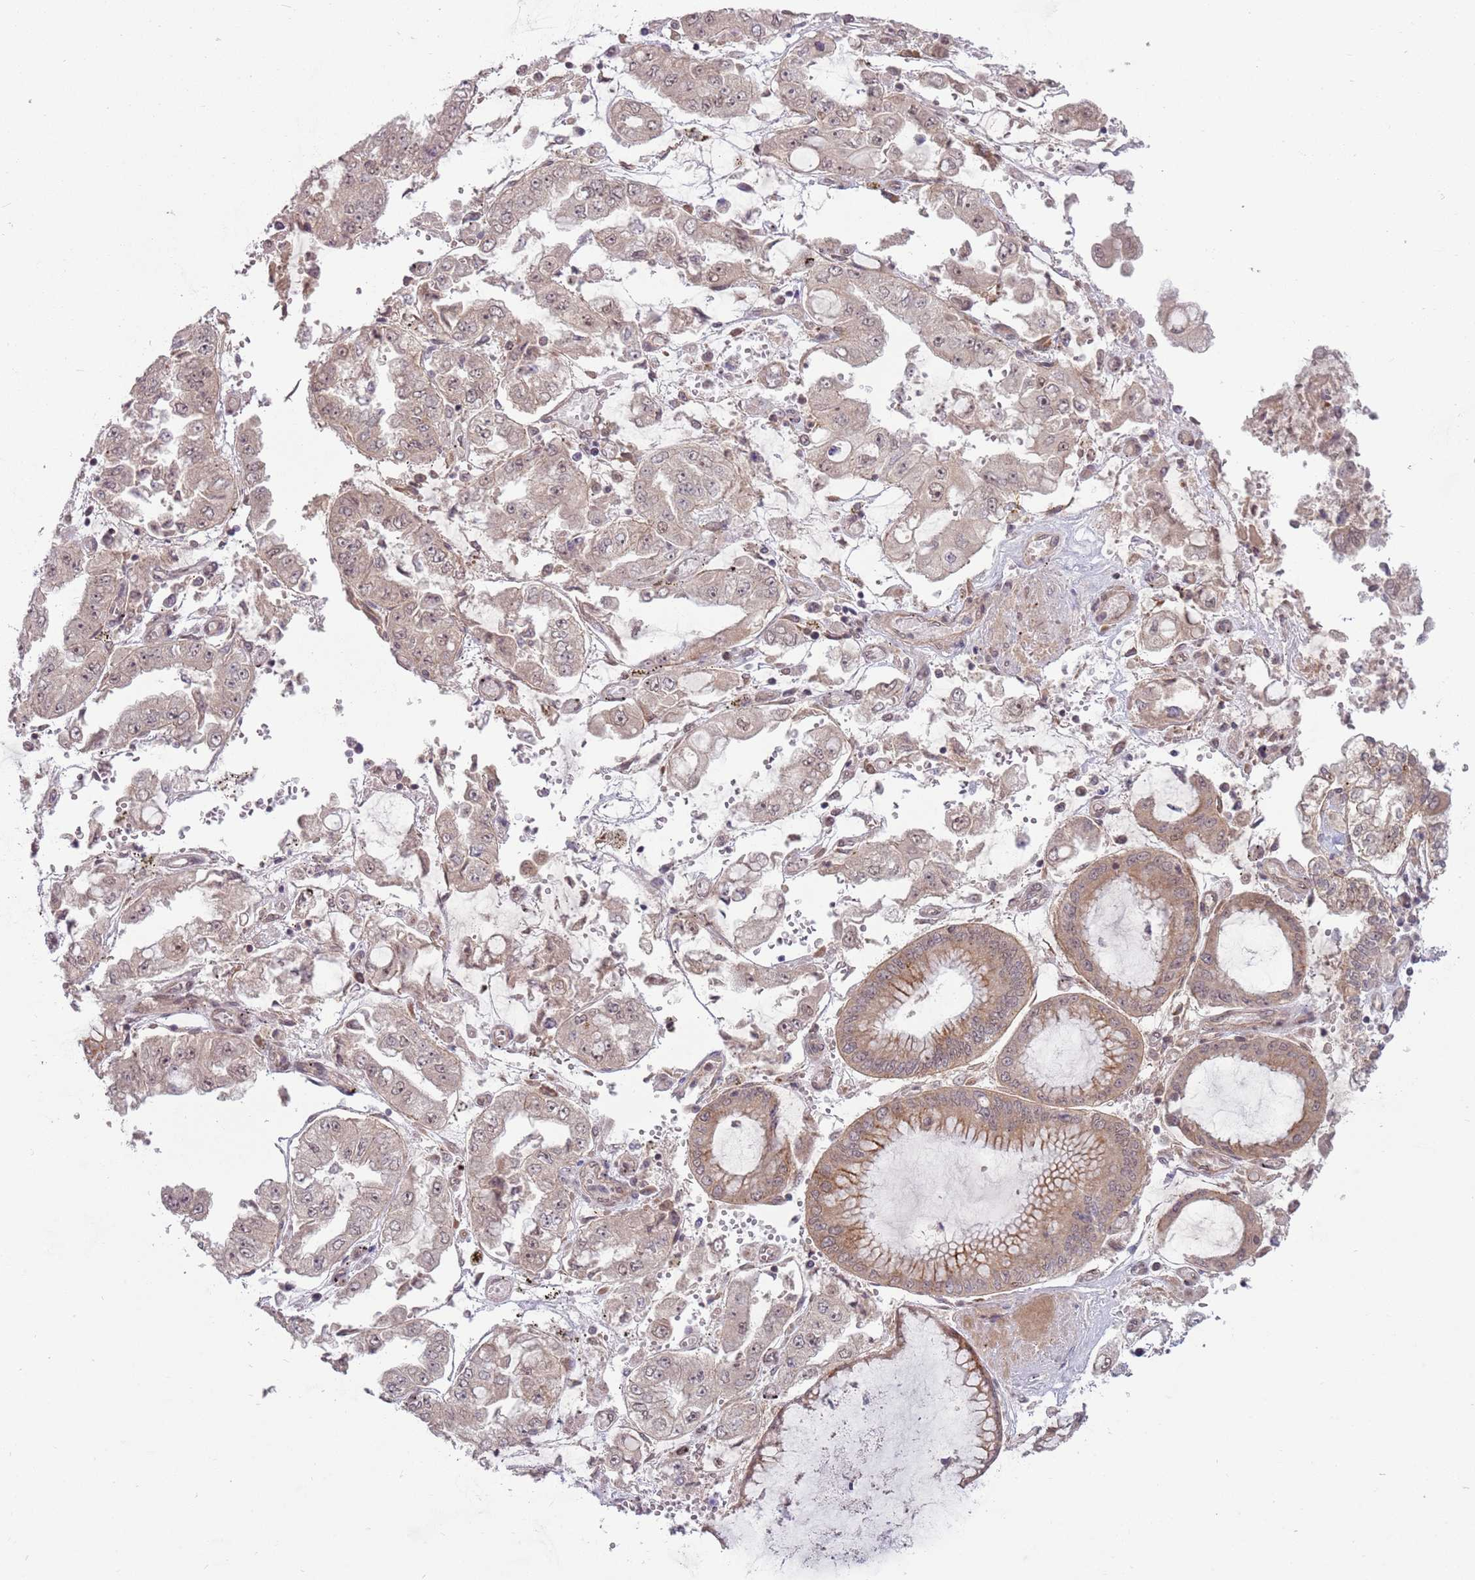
{"staining": {"intensity": "weak", "quantity": ">75%", "location": "nuclear"}, "tissue": "stomach cancer", "cell_type": "Tumor cells", "image_type": "cancer", "snomed": [{"axis": "morphology", "description": "Adenocarcinoma, NOS"}, {"axis": "topography", "description": "Stomach"}], "caption": "Protein analysis of stomach adenocarcinoma tissue reveals weak nuclear expression in about >75% of tumor cells.", "gene": "ADAMTS3", "patient": {"sex": "male", "age": 76}}